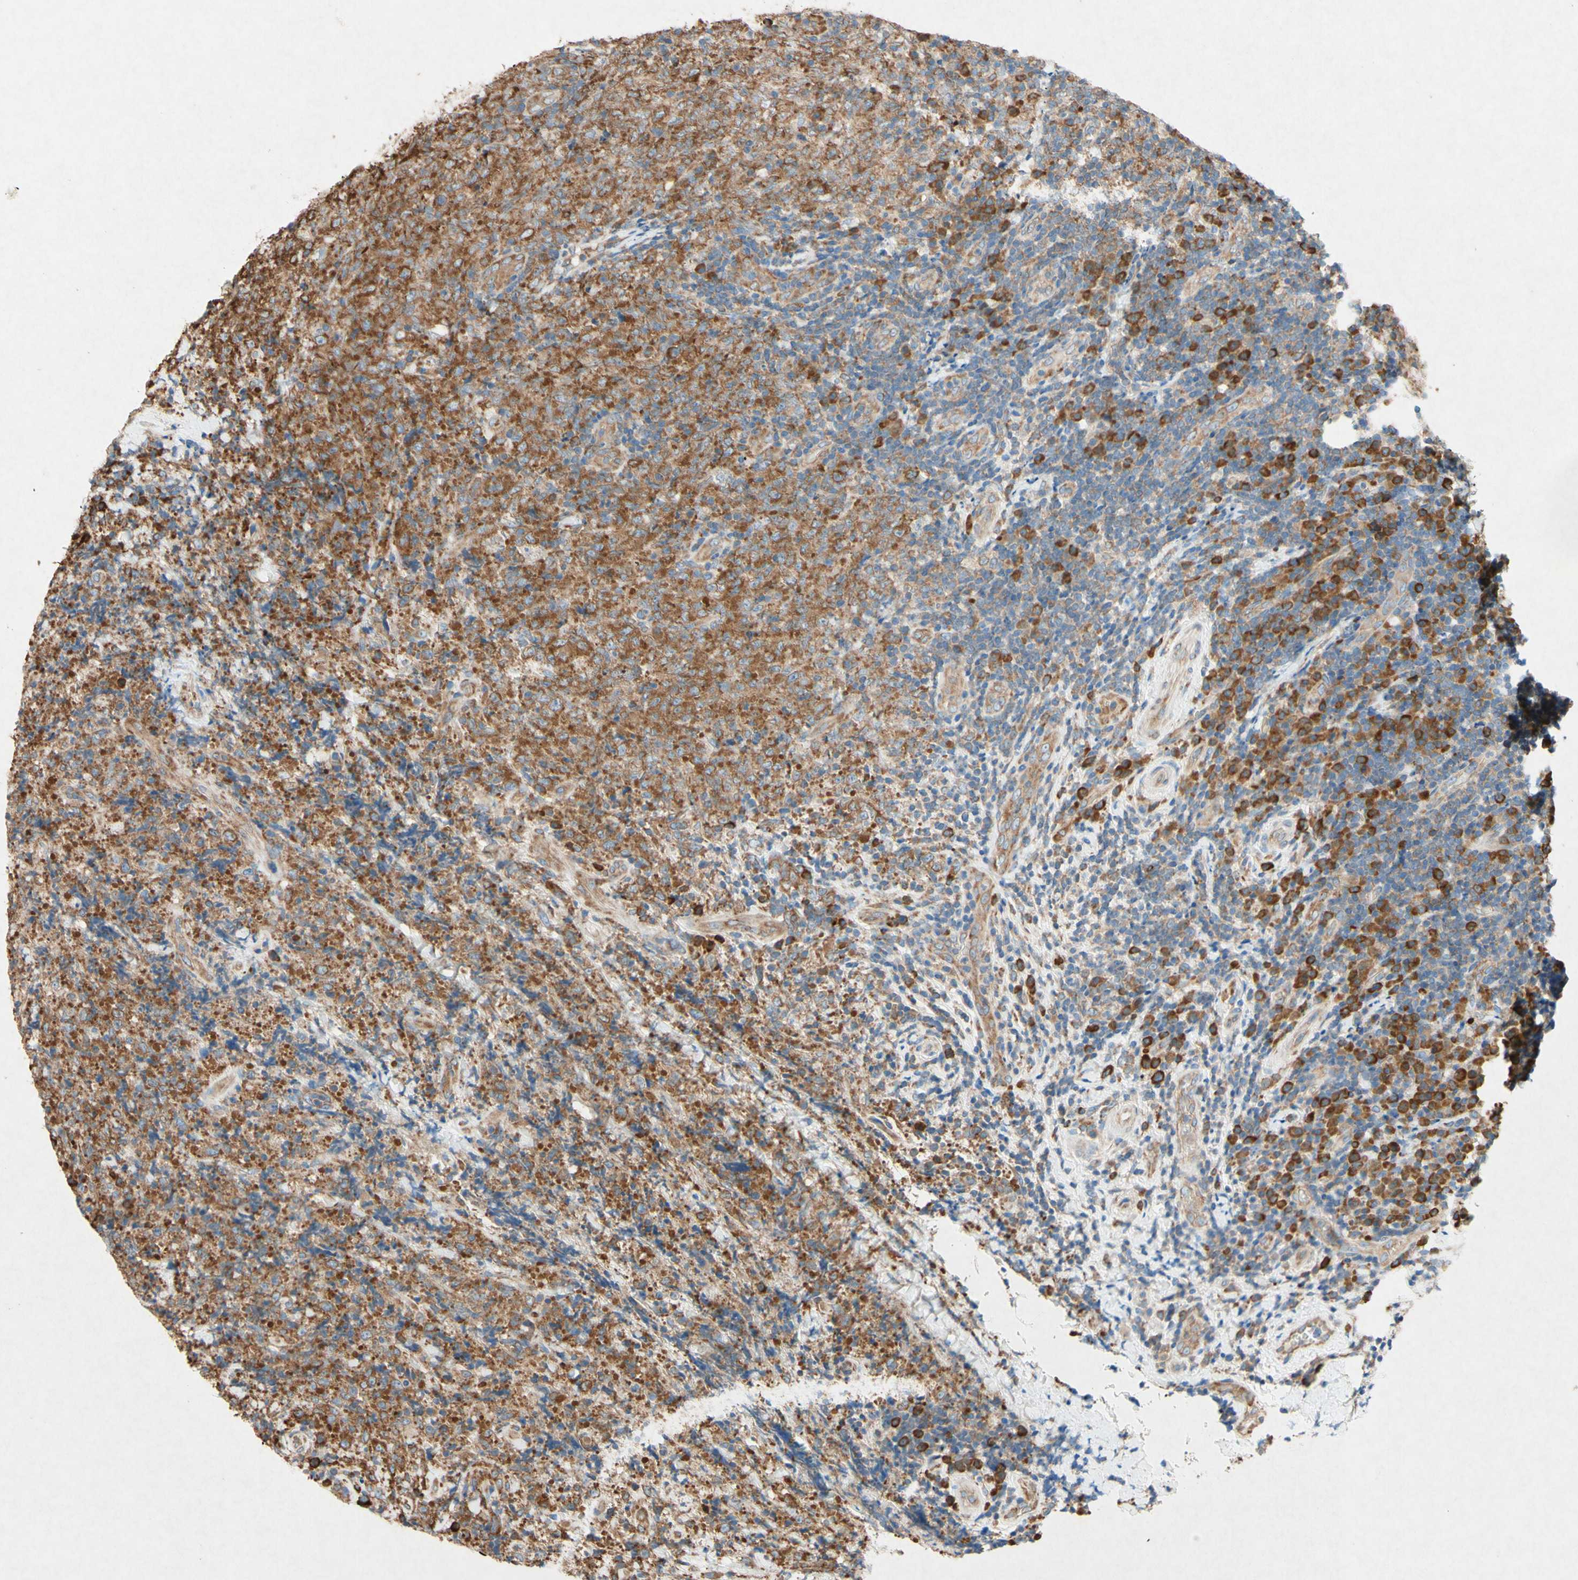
{"staining": {"intensity": "strong", "quantity": ">75%", "location": "cytoplasmic/membranous"}, "tissue": "lymphoma", "cell_type": "Tumor cells", "image_type": "cancer", "snomed": [{"axis": "morphology", "description": "Malignant lymphoma, non-Hodgkin's type, High grade"}, {"axis": "topography", "description": "Tonsil"}], "caption": "High-grade malignant lymphoma, non-Hodgkin's type stained for a protein (brown) demonstrates strong cytoplasmic/membranous positive expression in approximately >75% of tumor cells.", "gene": "PABPC1", "patient": {"sex": "female", "age": 36}}